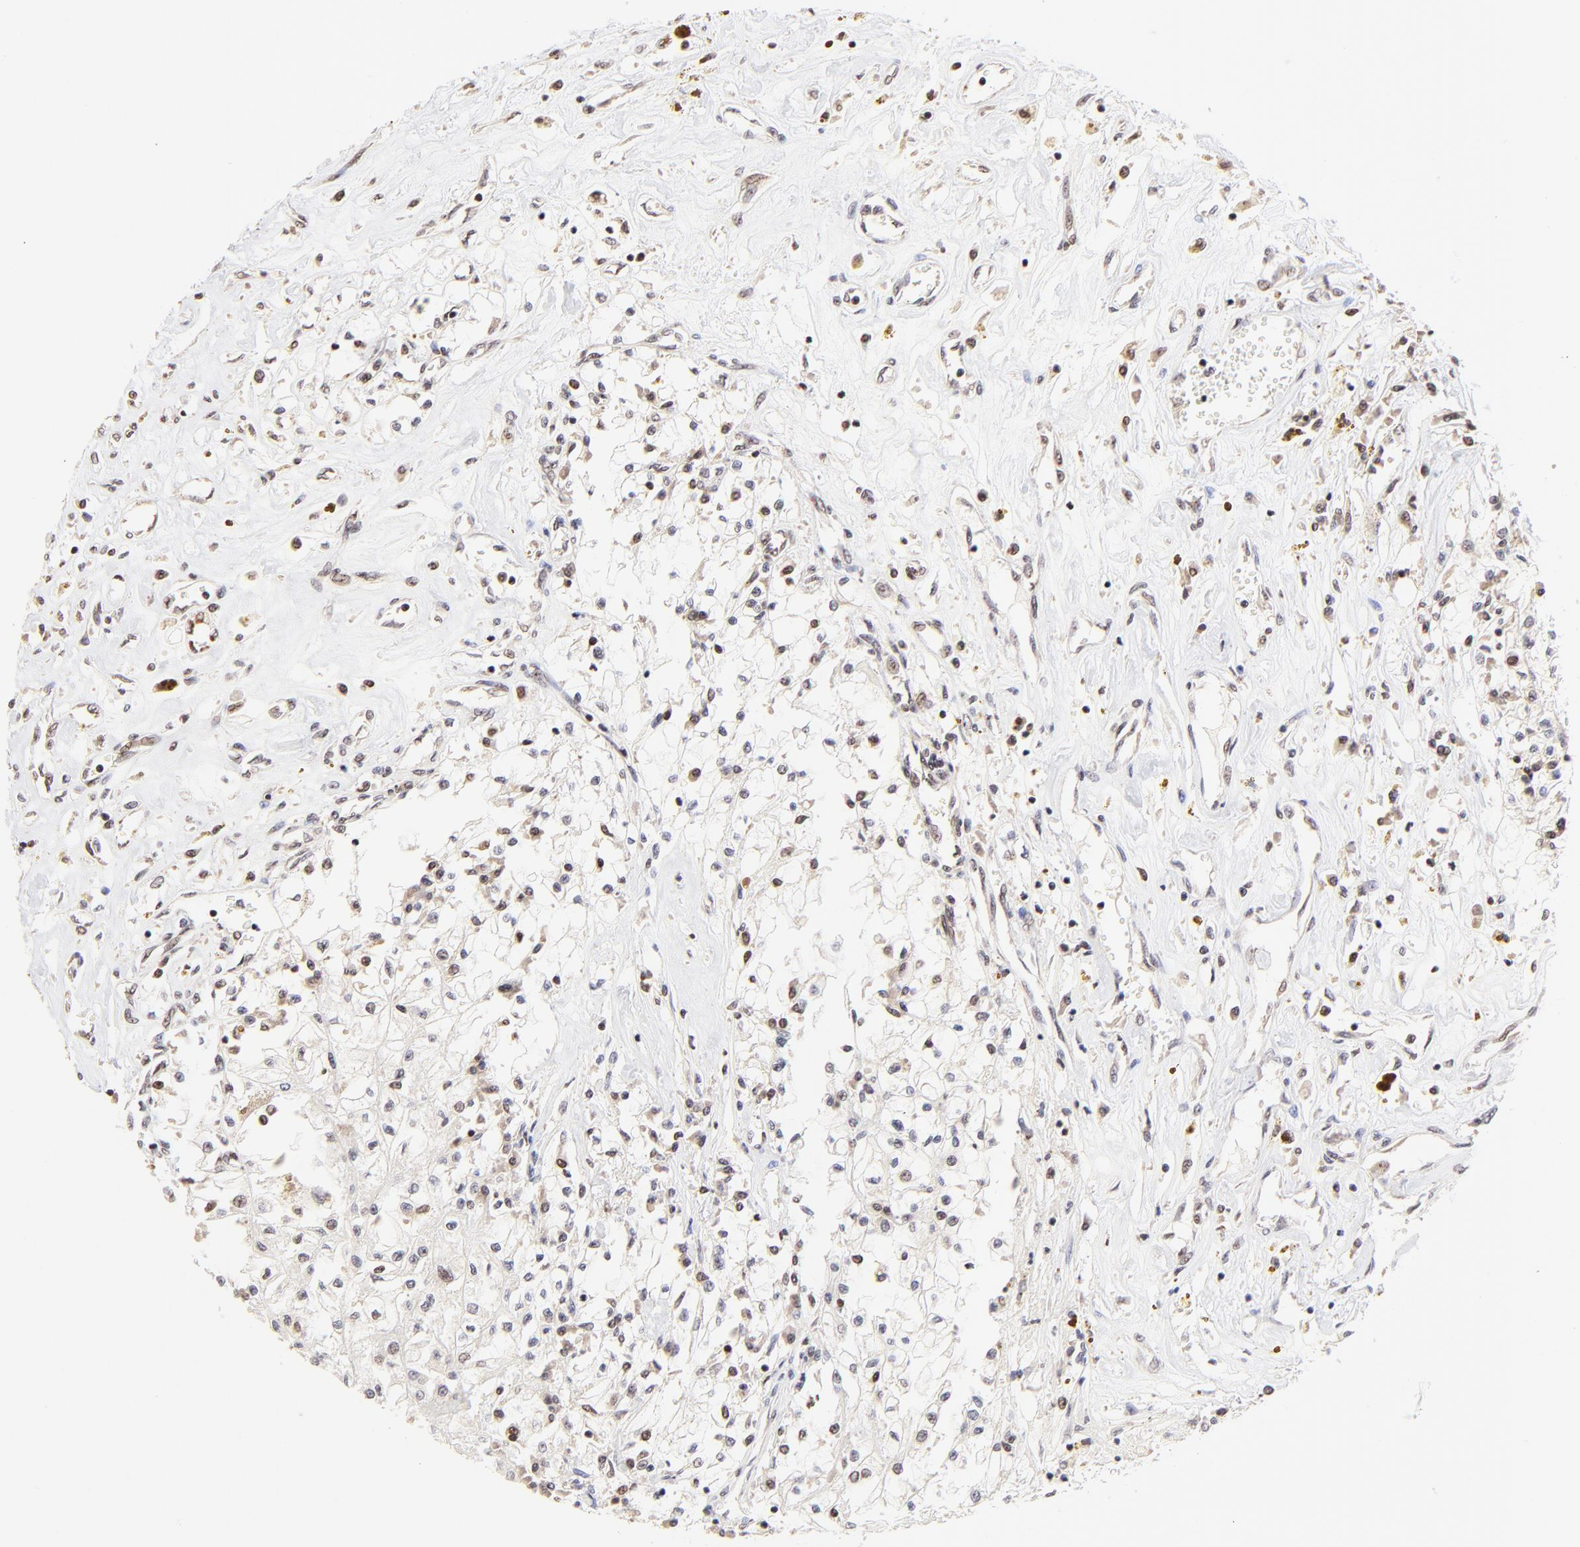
{"staining": {"intensity": "weak", "quantity": "<25%", "location": "nuclear"}, "tissue": "renal cancer", "cell_type": "Tumor cells", "image_type": "cancer", "snomed": [{"axis": "morphology", "description": "Adenocarcinoma, NOS"}, {"axis": "topography", "description": "Kidney"}], "caption": "A high-resolution photomicrograph shows IHC staining of renal cancer (adenocarcinoma), which reveals no significant expression in tumor cells. Brightfield microscopy of immunohistochemistry stained with DAB (3,3'-diaminobenzidine) (brown) and hematoxylin (blue), captured at high magnification.", "gene": "ZNF670", "patient": {"sex": "male", "age": 78}}